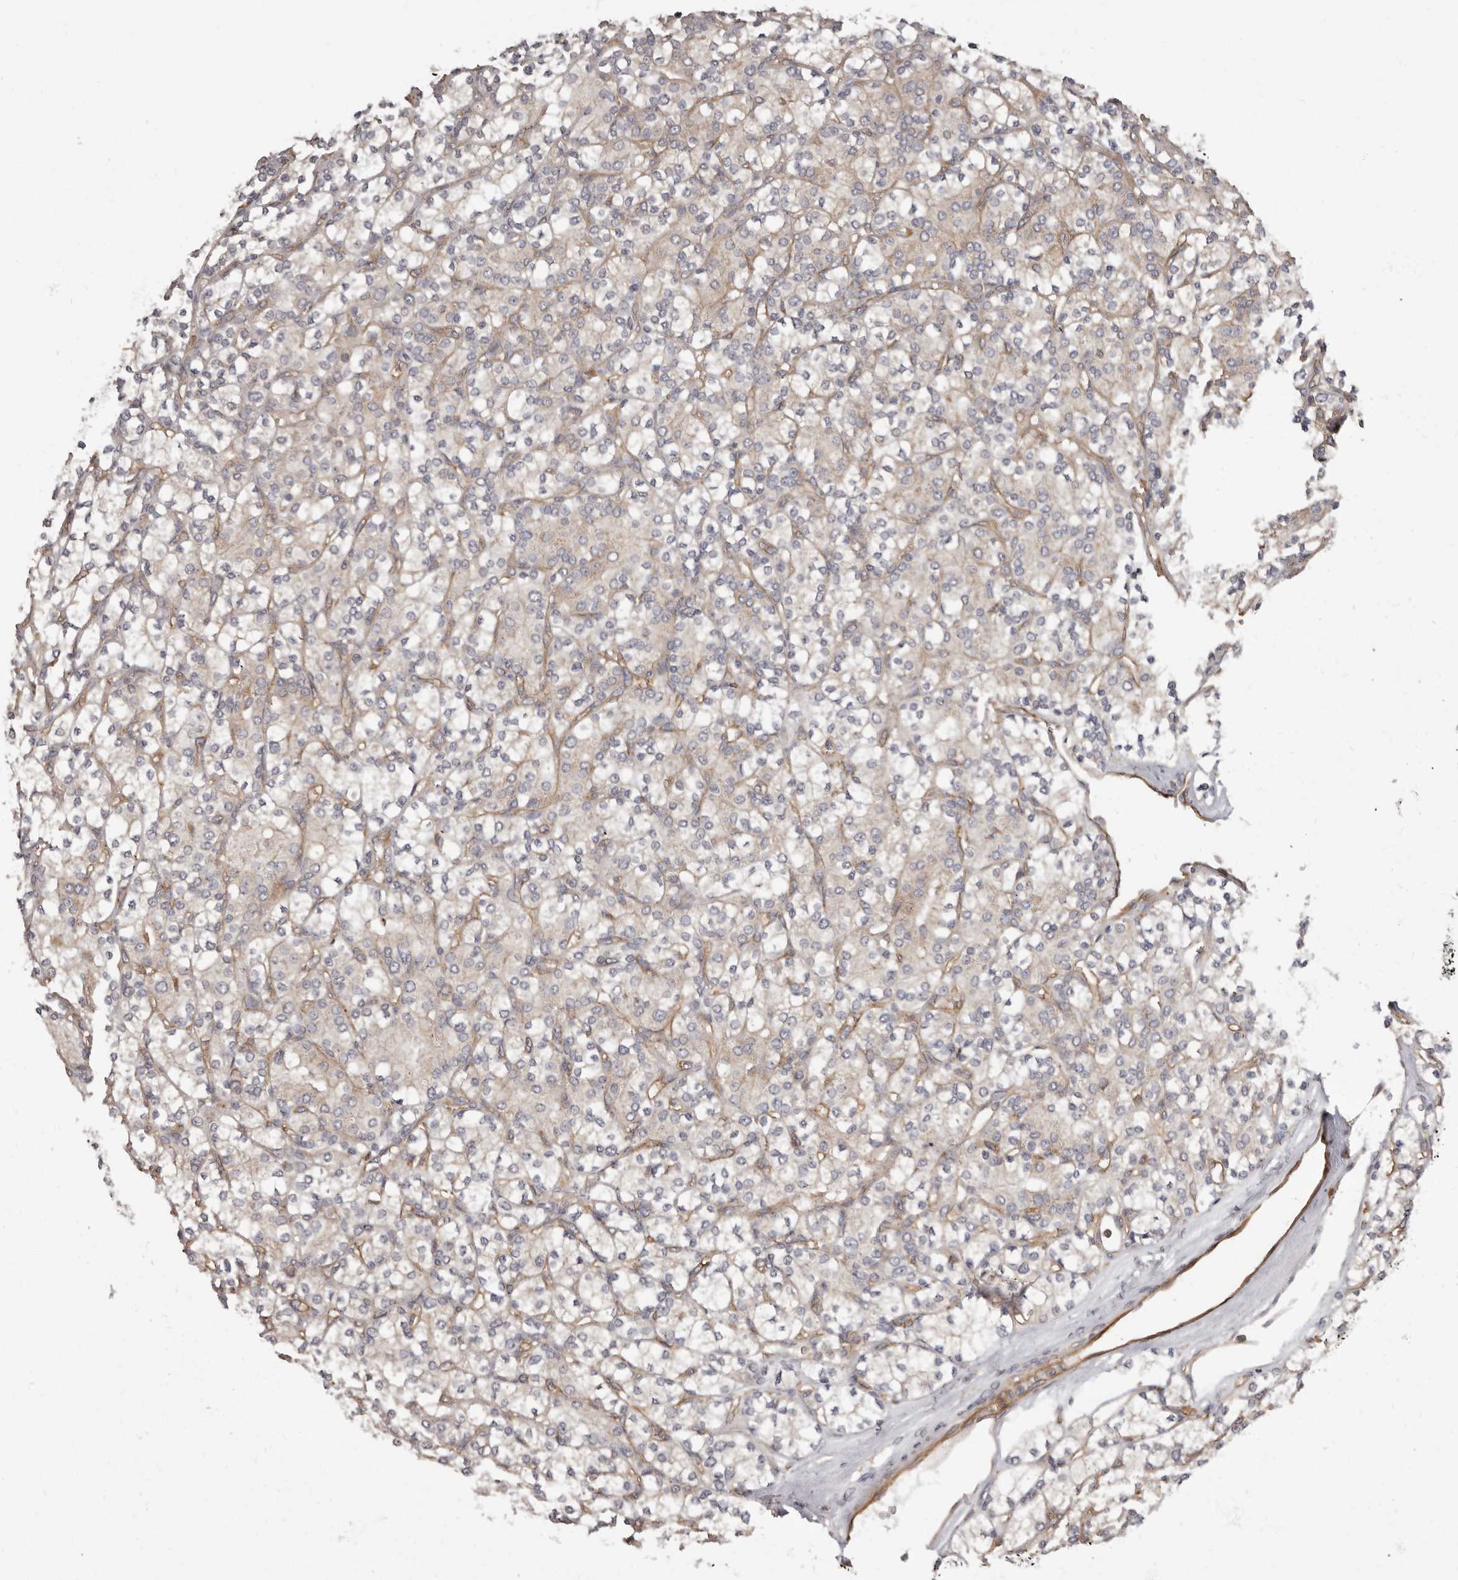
{"staining": {"intensity": "negative", "quantity": "none", "location": "none"}, "tissue": "renal cancer", "cell_type": "Tumor cells", "image_type": "cancer", "snomed": [{"axis": "morphology", "description": "Adenocarcinoma, NOS"}, {"axis": "topography", "description": "Kidney"}], "caption": "Immunohistochemical staining of renal cancer (adenocarcinoma) exhibits no significant staining in tumor cells.", "gene": "ADCY2", "patient": {"sex": "male", "age": 77}}